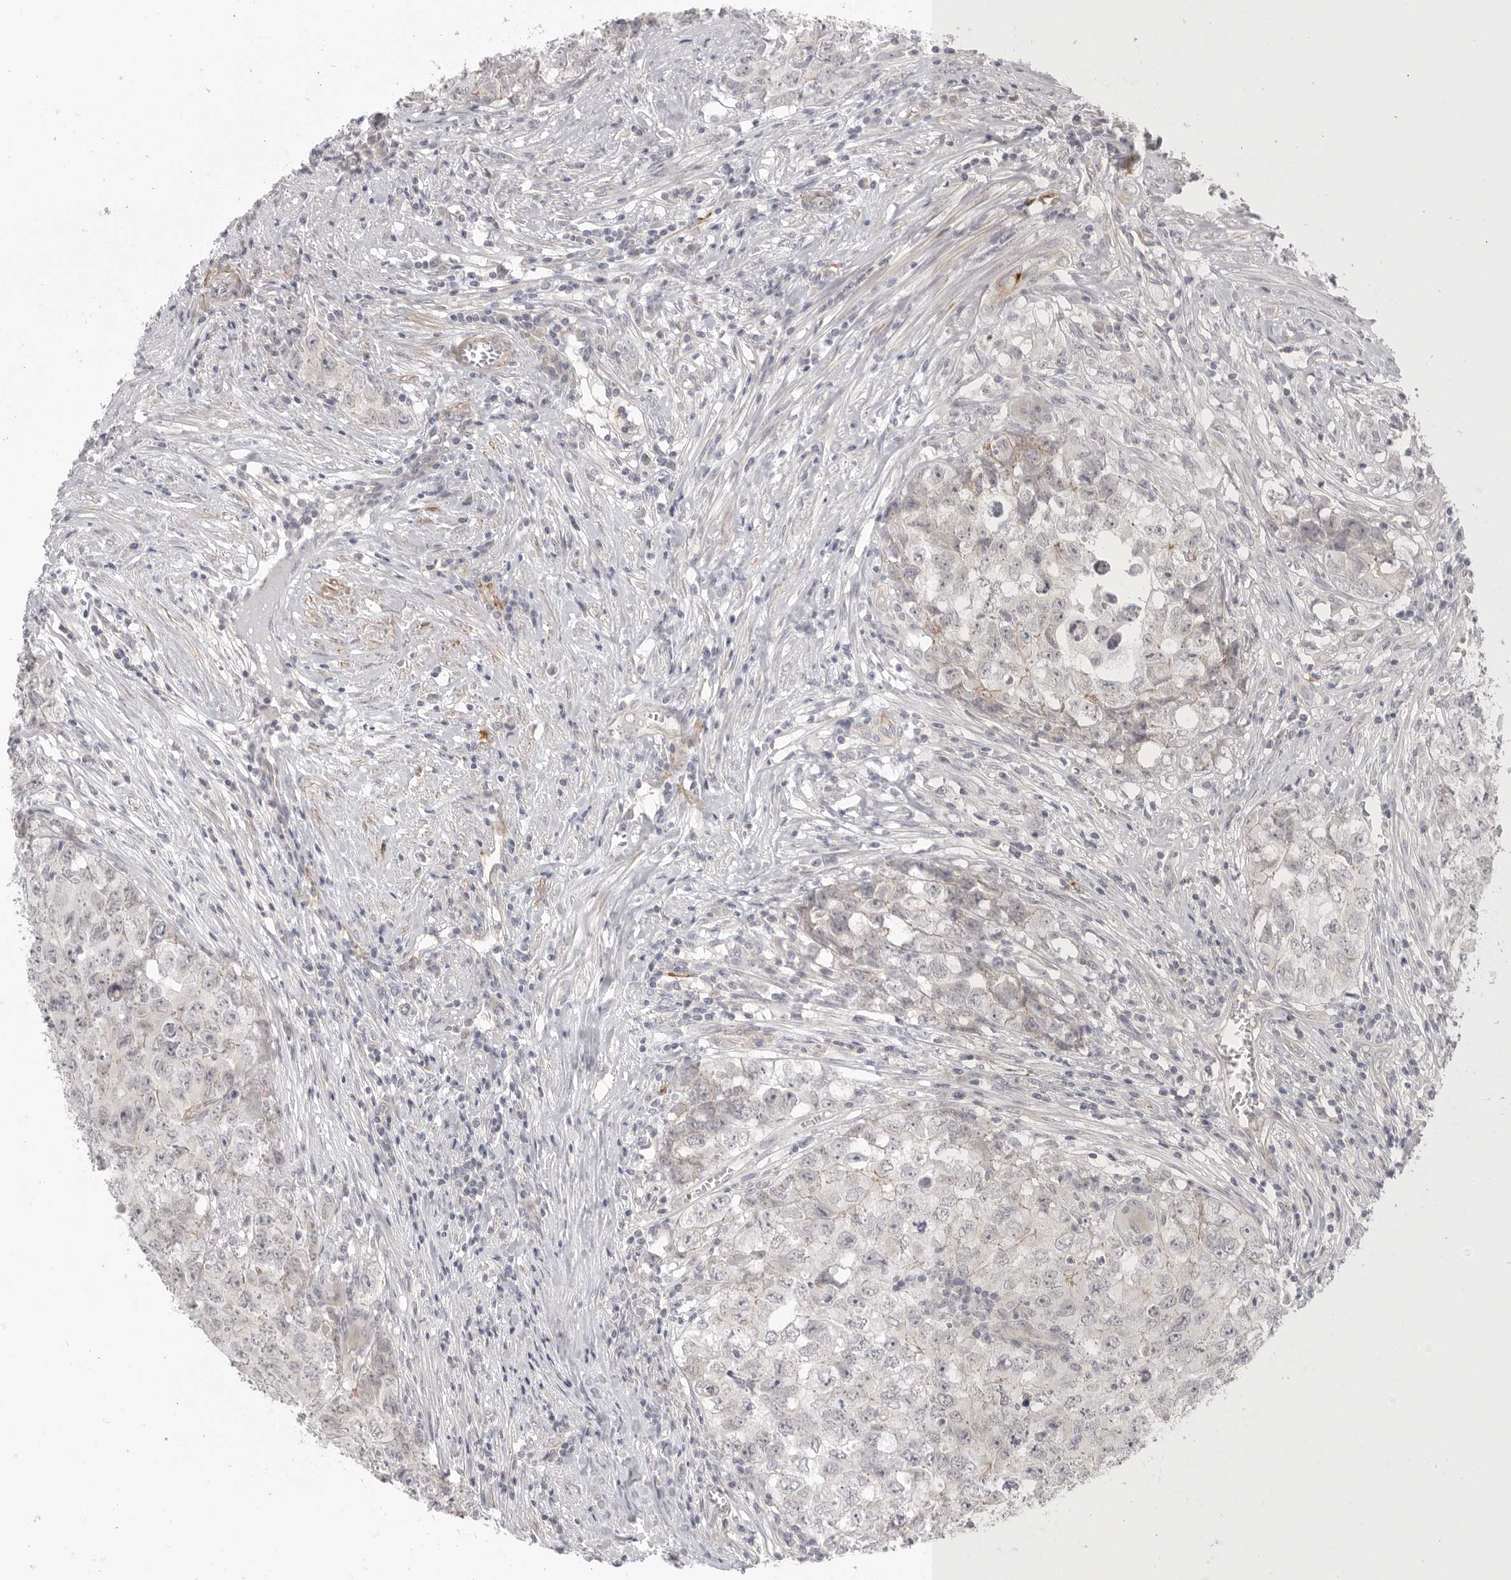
{"staining": {"intensity": "negative", "quantity": "none", "location": "none"}, "tissue": "testis cancer", "cell_type": "Tumor cells", "image_type": "cancer", "snomed": [{"axis": "morphology", "description": "Seminoma, NOS"}, {"axis": "morphology", "description": "Carcinoma, Embryonal, NOS"}, {"axis": "topography", "description": "Testis"}], "caption": "Immunohistochemical staining of testis cancer shows no significant staining in tumor cells.", "gene": "STAB2", "patient": {"sex": "male", "age": 43}}